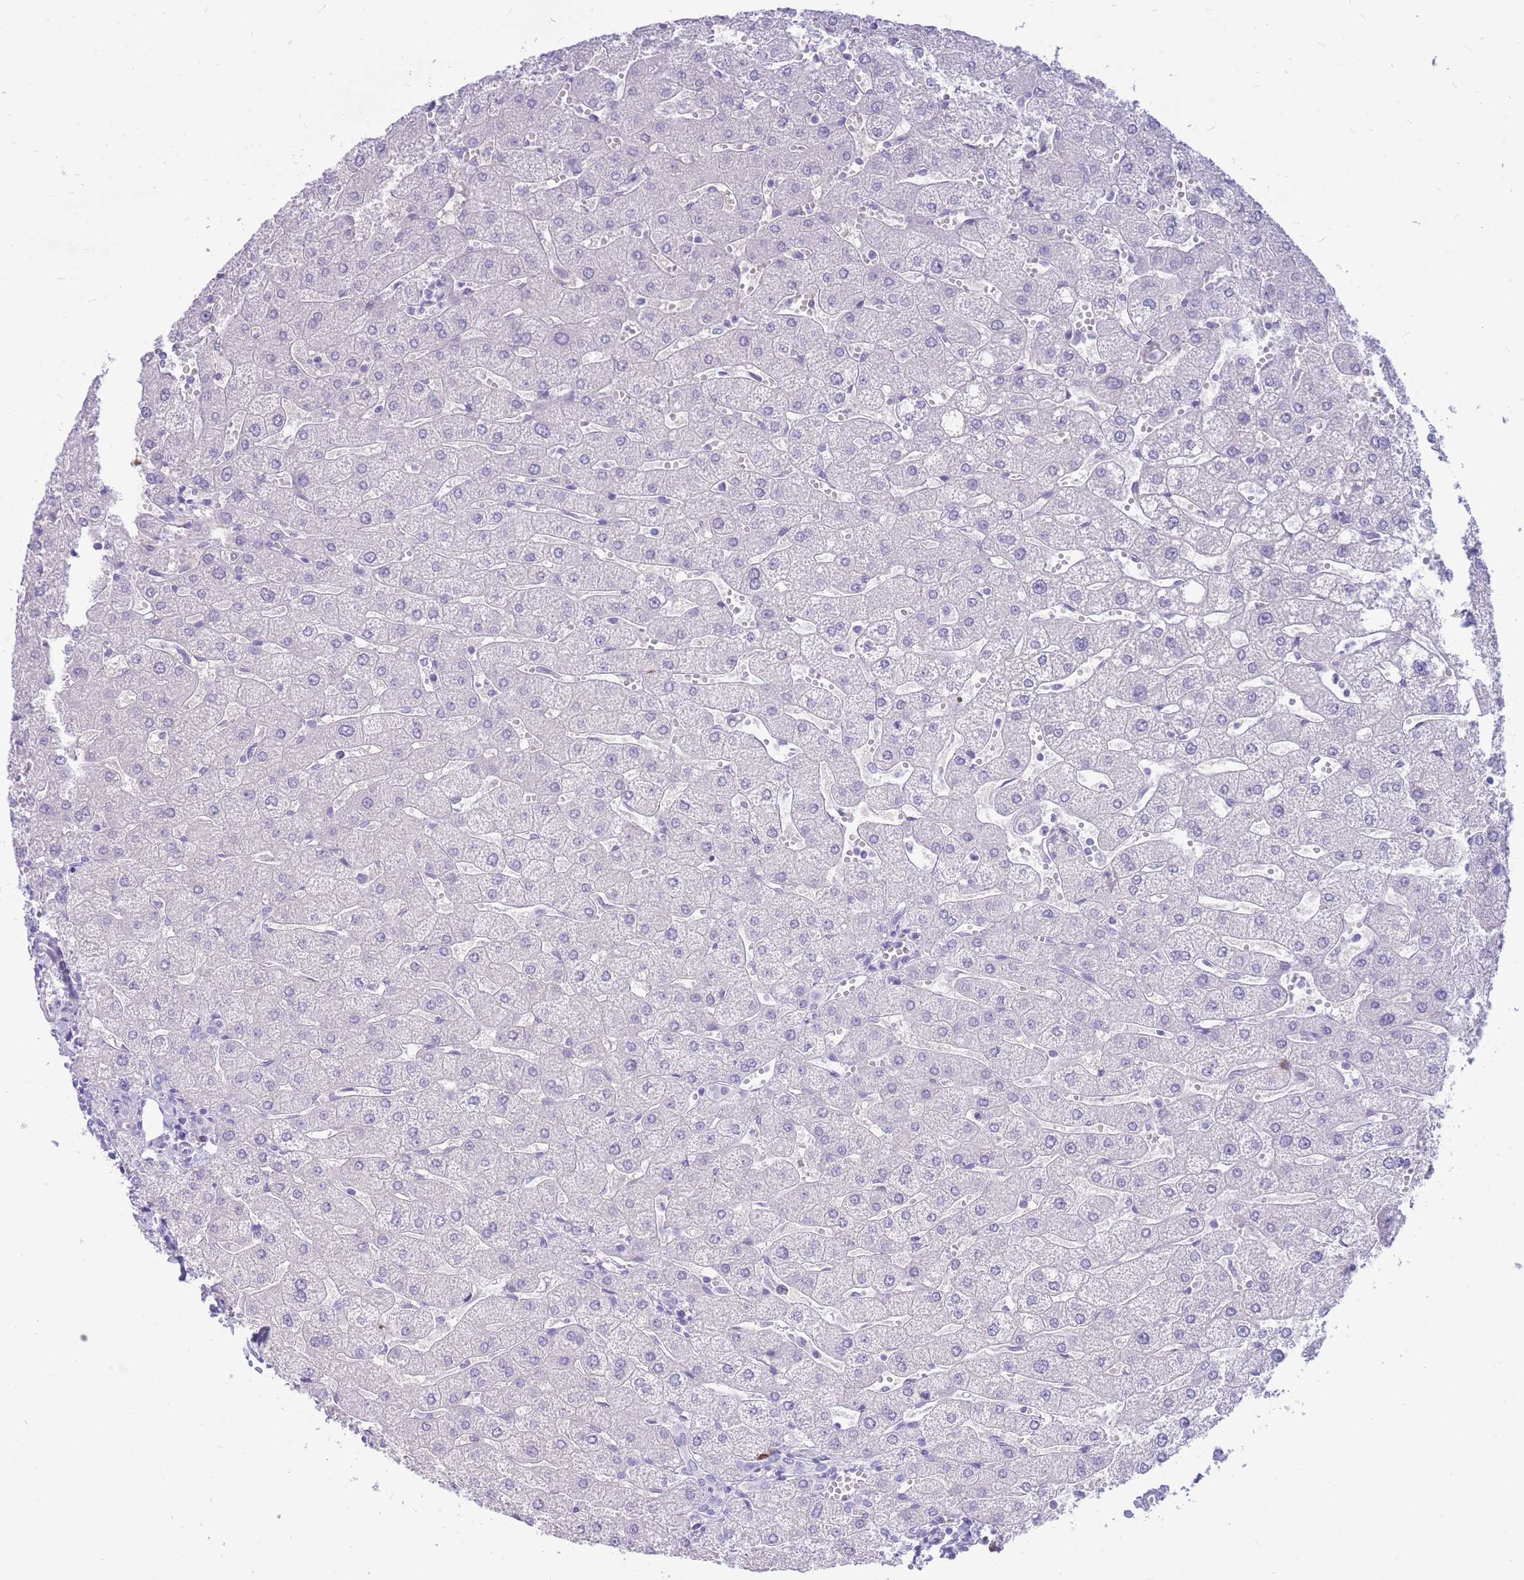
{"staining": {"intensity": "negative", "quantity": "none", "location": "none"}, "tissue": "liver", "cell_type": "Cholangiocytes", "image_type": "normal", "snomed": [{"axis": "morphology", "description": "Normal tissue, NOS"}, {"axis": "topography", "description": "Liver"}], "caption": "Immunohistochemical staining of normal human liver exhibits no significant positivity in cholangiocytes. (DAB IHC, high magnification).", "gene": "ZFP62", "patient": {"sex": "male", "age": 67}}